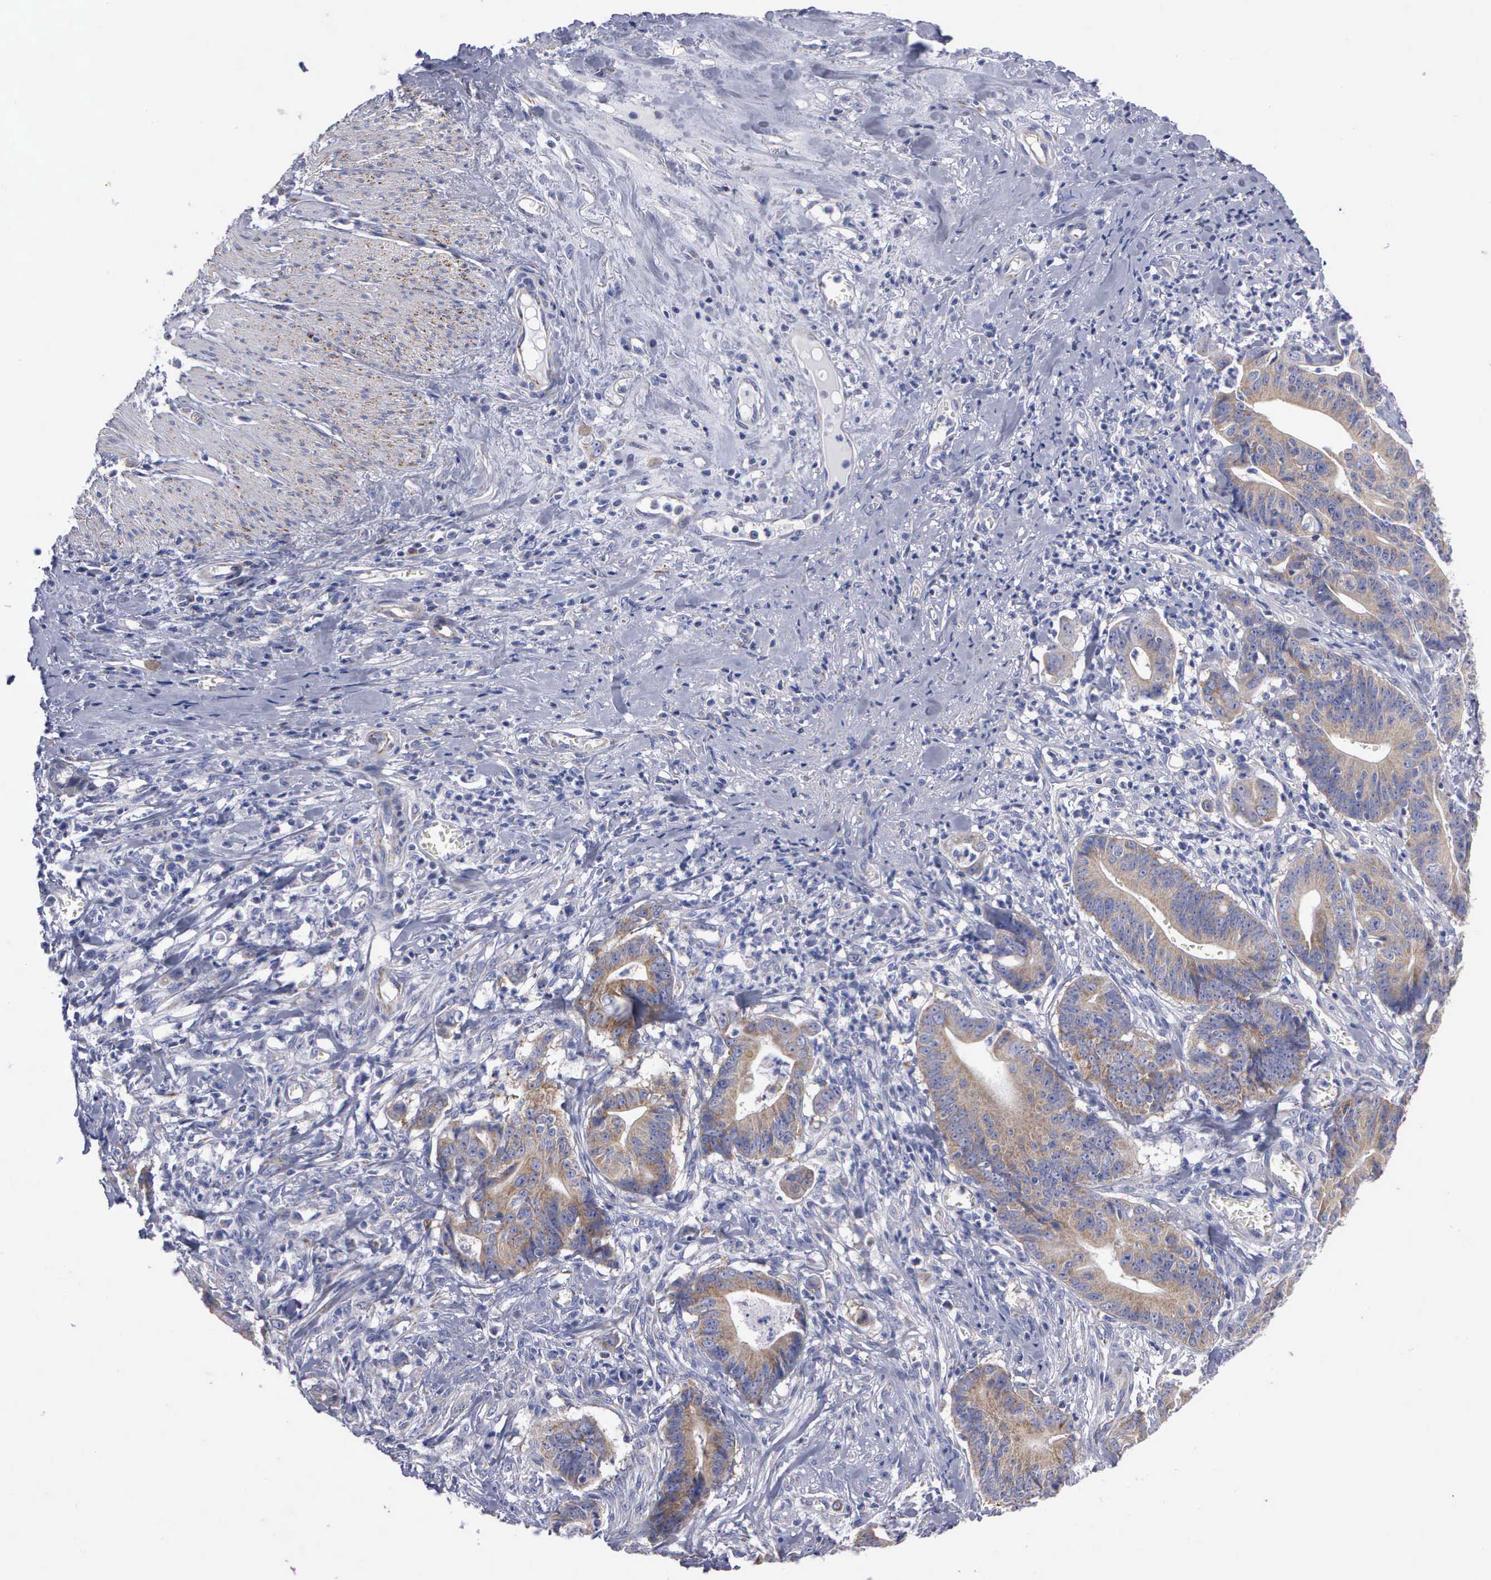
{"staining": {"intensity": "weak", "quantity": "25%-75%", "location": "cytoplasmic/membranous"}, "tissue": "stomach cancer", "cell_type": "Tumor cells", "image_type": "cancer", "snomed": [{"axis": "morphology", "description": "Adenocarcinoma, NOS"}, {"axis": "topography", "description": "Stomach, lower"}], "caption": "Immunohistochemical staining of human stomach adenocarcinoma demonstrates weak cytoplasmic/membranous protein expression in approximately 25%-75% of tumor cells. Nuclei are stained in blue.", "gene": "APOOL", "patient": {"sex": "female", "age": 86}}